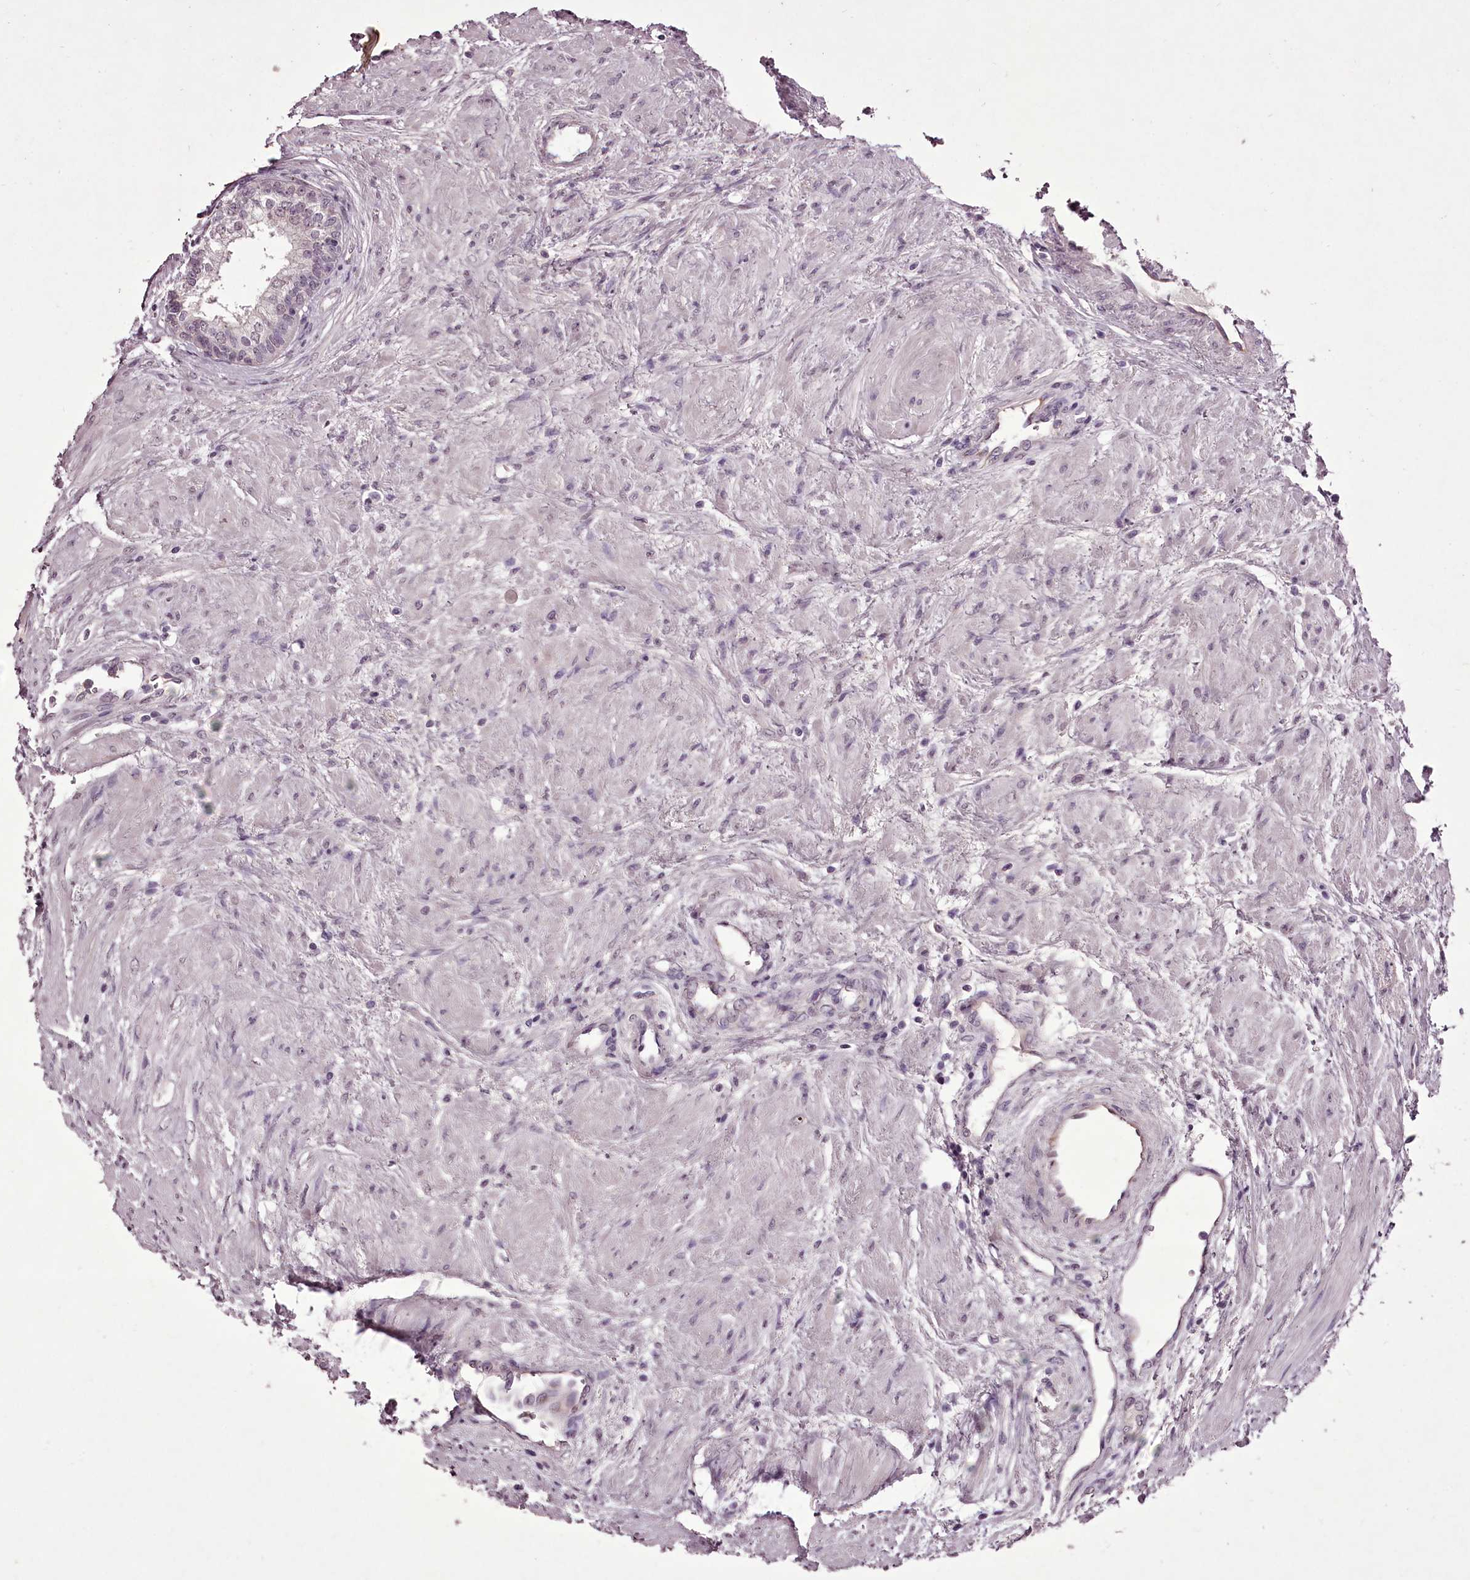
{"staining": {"intensity": "negative", "quantity": "none", "location": "none"}, "tissue": "prostate cancer", "cell_type": "Tumor cells", "image_type": "cancer", "snomed": [{"axis": "morphology", "description": "Adenocarcinoma, High grade"}, {"axis": "topography", "description": "Prostate"}], "caption": "Tumor cells are negative for protein expression in human prostate high-grade adenocarcinoma. The staining is performed using DAB (3,3'-diaminobenzidine) brown chromogen with nuclei counter-stained in using hematoxylin.", "gene": "C1orf56", "patient": {"sex": "male", "age": 63}}